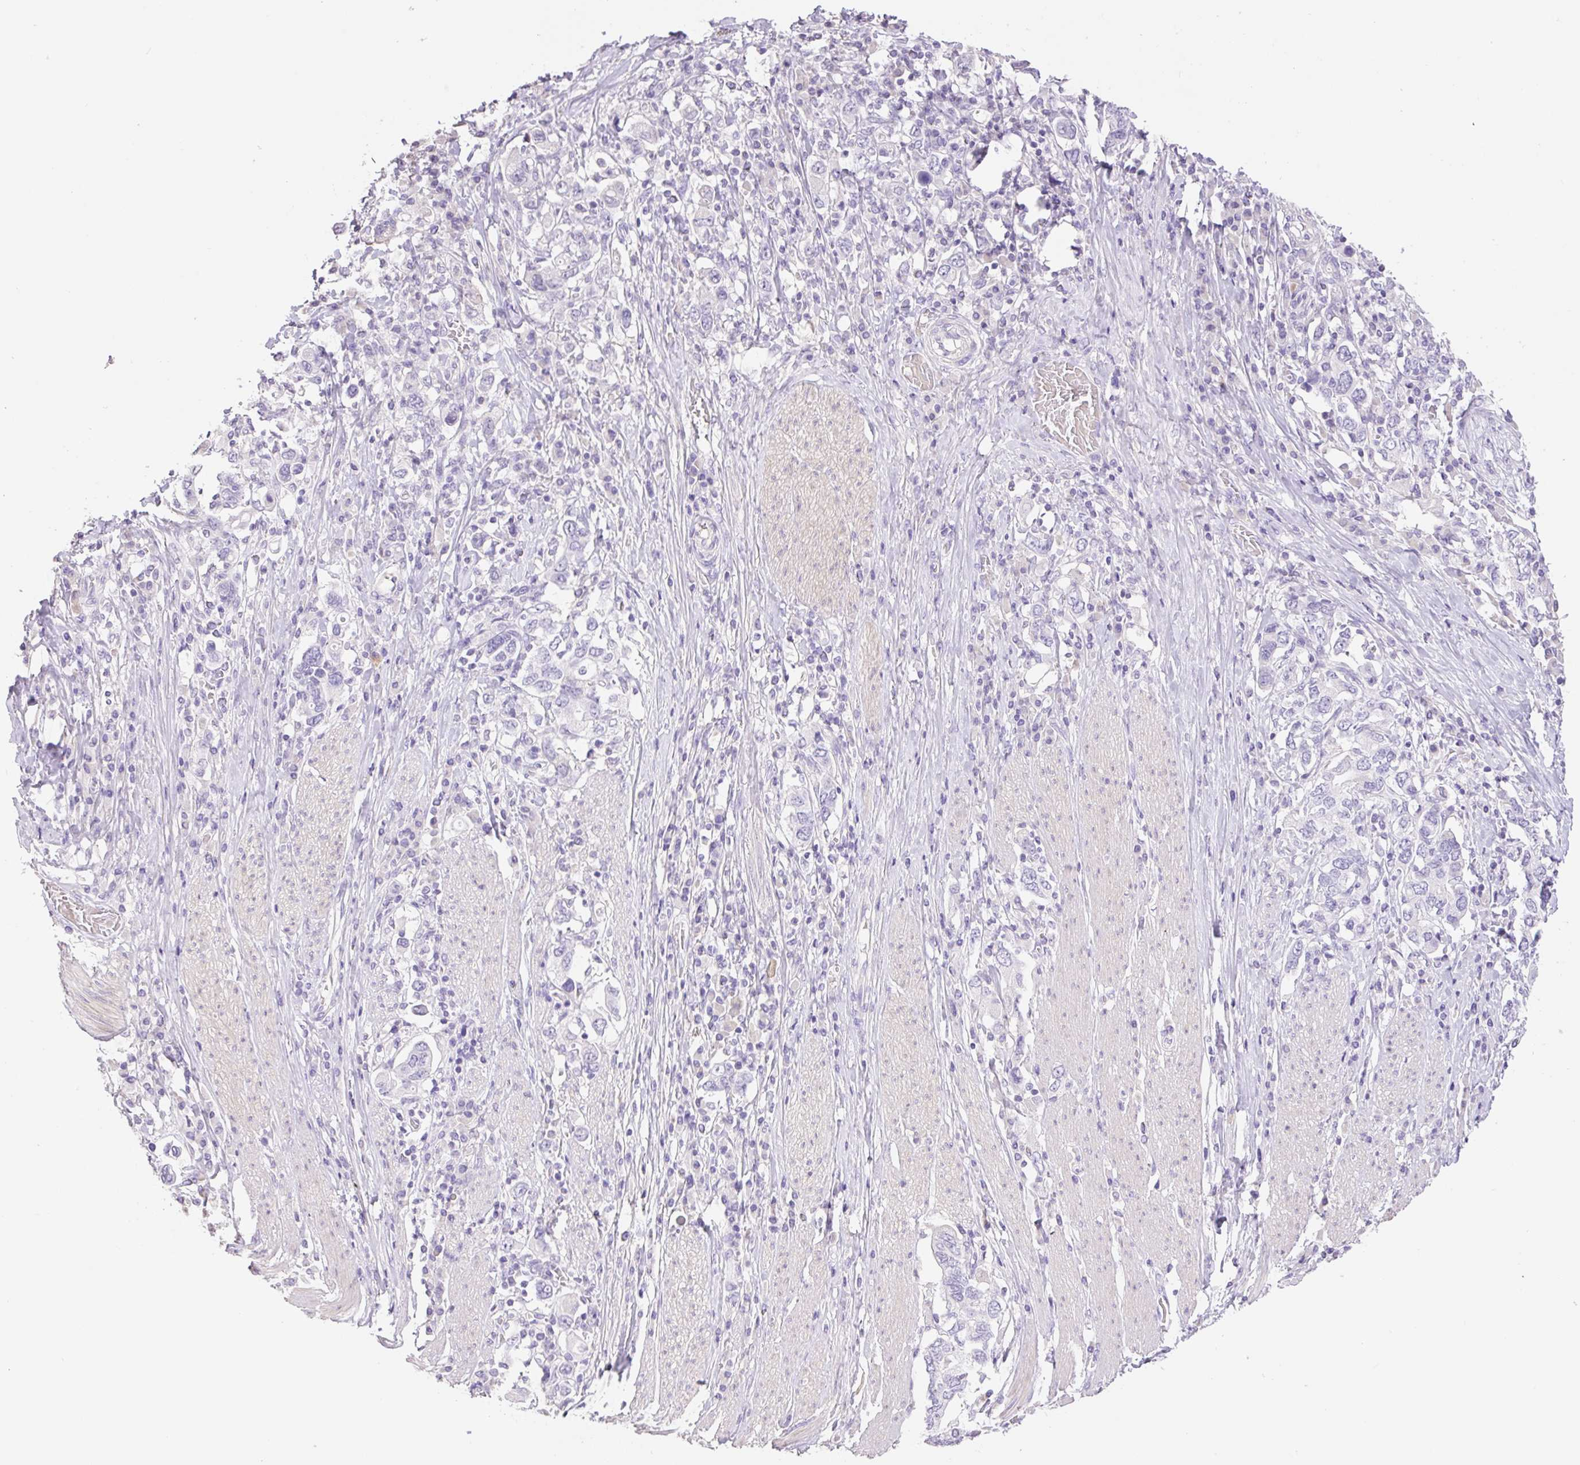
{"staining": {"intensity": "negative", "quantity": "none", "location": "none"}, "tissue": "stomach cancer", "cell_type": "Tumor cells", "image_type": "cancer", "snomed": [{"axis": "morphology", "description": "Adenocarcinoma, NOS"}, {"axis": "topography", "description": "Stomach, upper"}, {"axis": "topography", "description": "Stomach"}], "caption": "A high-resolution image shows immunohistochemistry staining of stomach cancer (adenocarcinoma), which demonstrates no significant expression in tumor cells. (Immunohistochemistry, brightfield microscopy, high magnification).", "gene": "HCRTR2", "patient": {"sex": "male", "age": 62}}